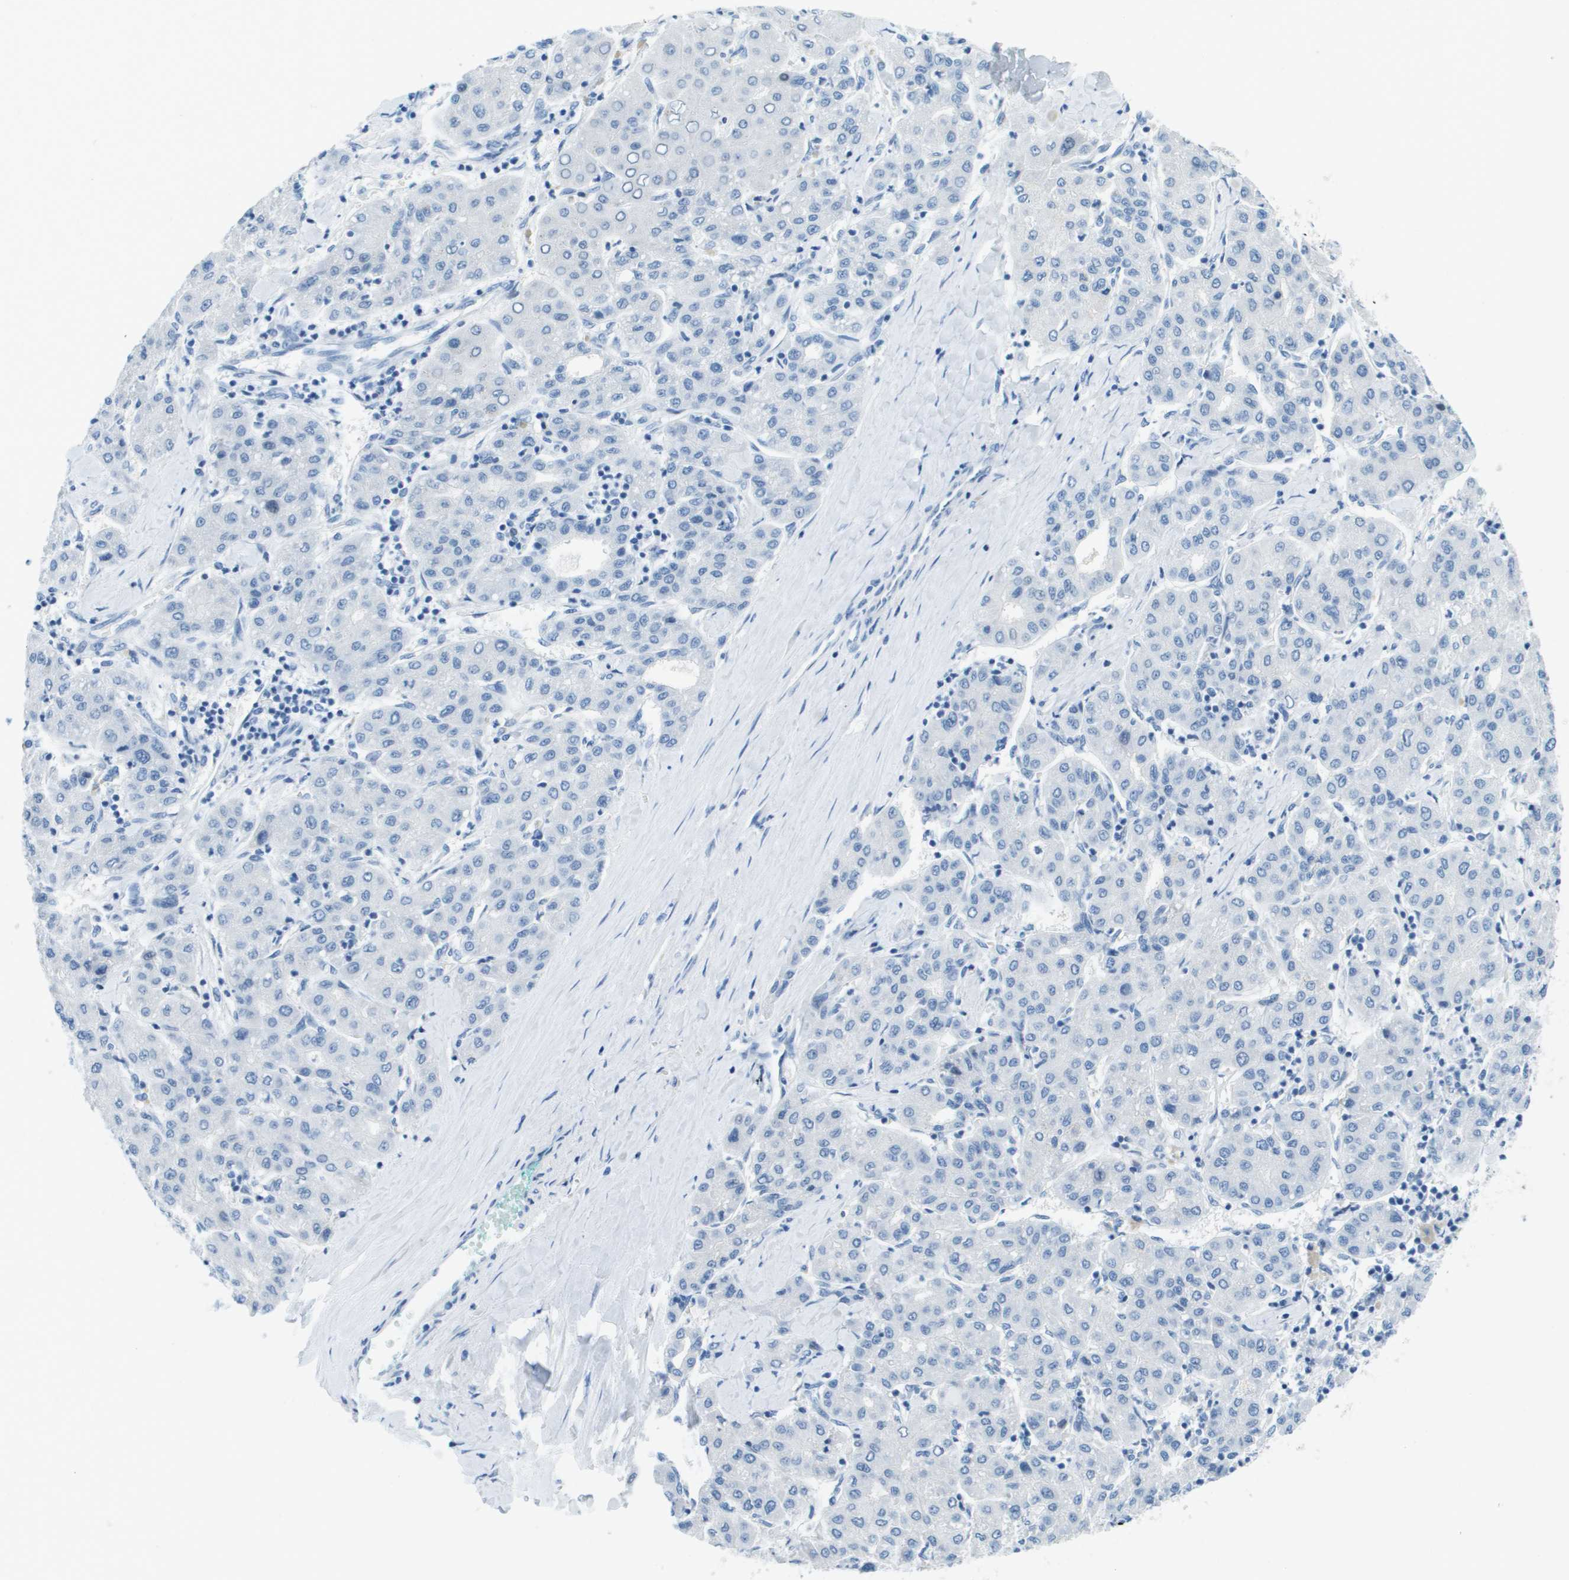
{"staining": {"intensity": "negative", "quantity": "none", "location": "none"}, "tissue": "liver cancer", "cell_type": "Tumor cells", "image_type": "cancer", "snomed": [{"axis": "morphology", "description": "Carcinoma, Hepatocellular, NOS"}, {"axis": "topography", "description": "Liver"}], "caption": "Immunohistochemistry (IHC) image of liver hepatocellular carcinoma stained for a protein (brown), which exhibits no staining in tumor cells.", "gene": "CDHR2", "patient": {"sex": "male", "age": 65}}